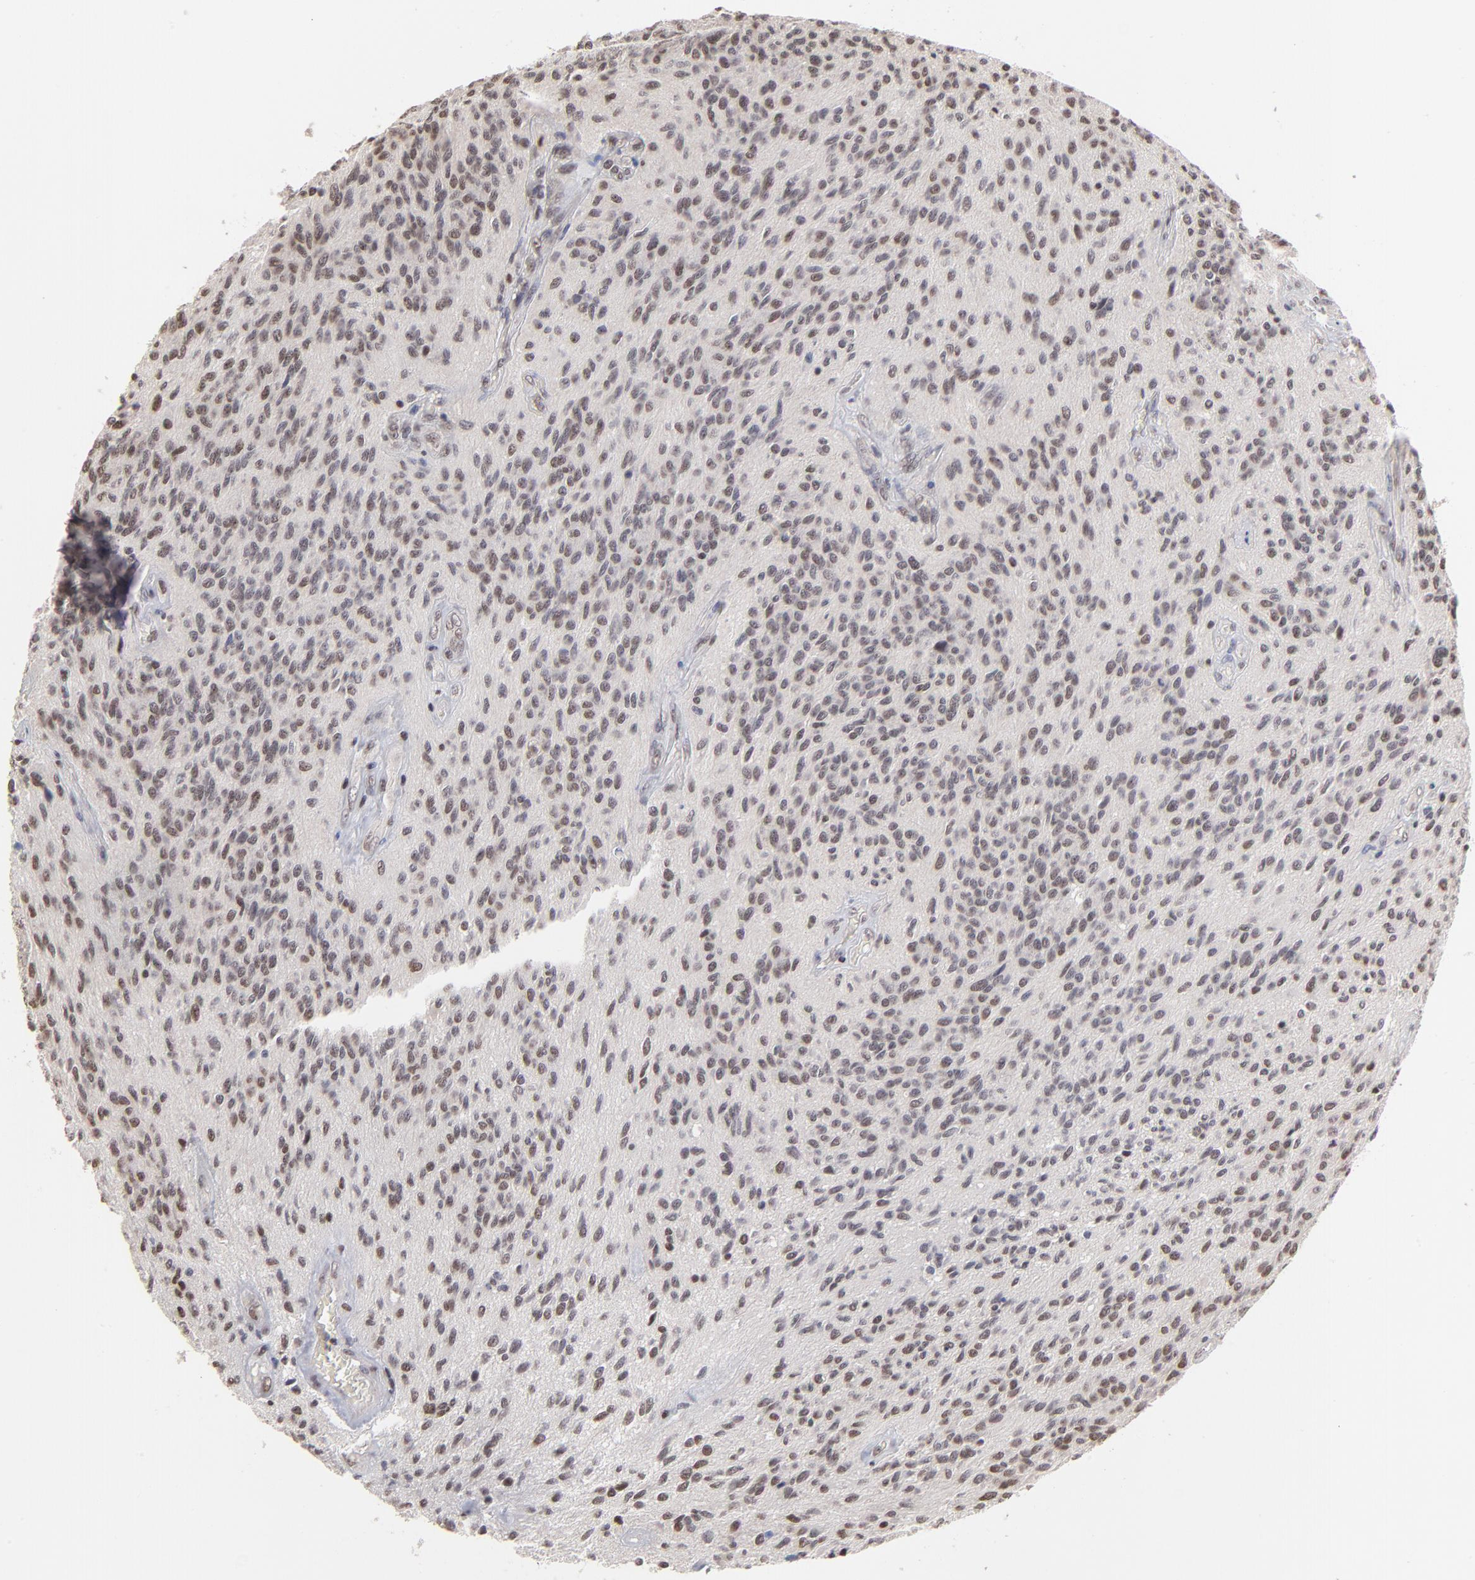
{"staining": {"intensity": "weak", "quantity": "25%-75%", "location": "nuclear"}, "tissue": "glioma", "cell_type": "Tumor cells", "image_type": "cancer", "snomed": [{"axis": "morphology", "description": "Glioma, malignant, Low grade"}, {"axis": "topography", "description": "Brain"}], "caption": "Protein expression by immunohistochemistry (IHC) reveals weak nuclear staining in about 25%-75% of tumor cells in low-grade glioma (malignant).", "gene": "DSN1", "patient": {"sex": "female", "age": 15}}